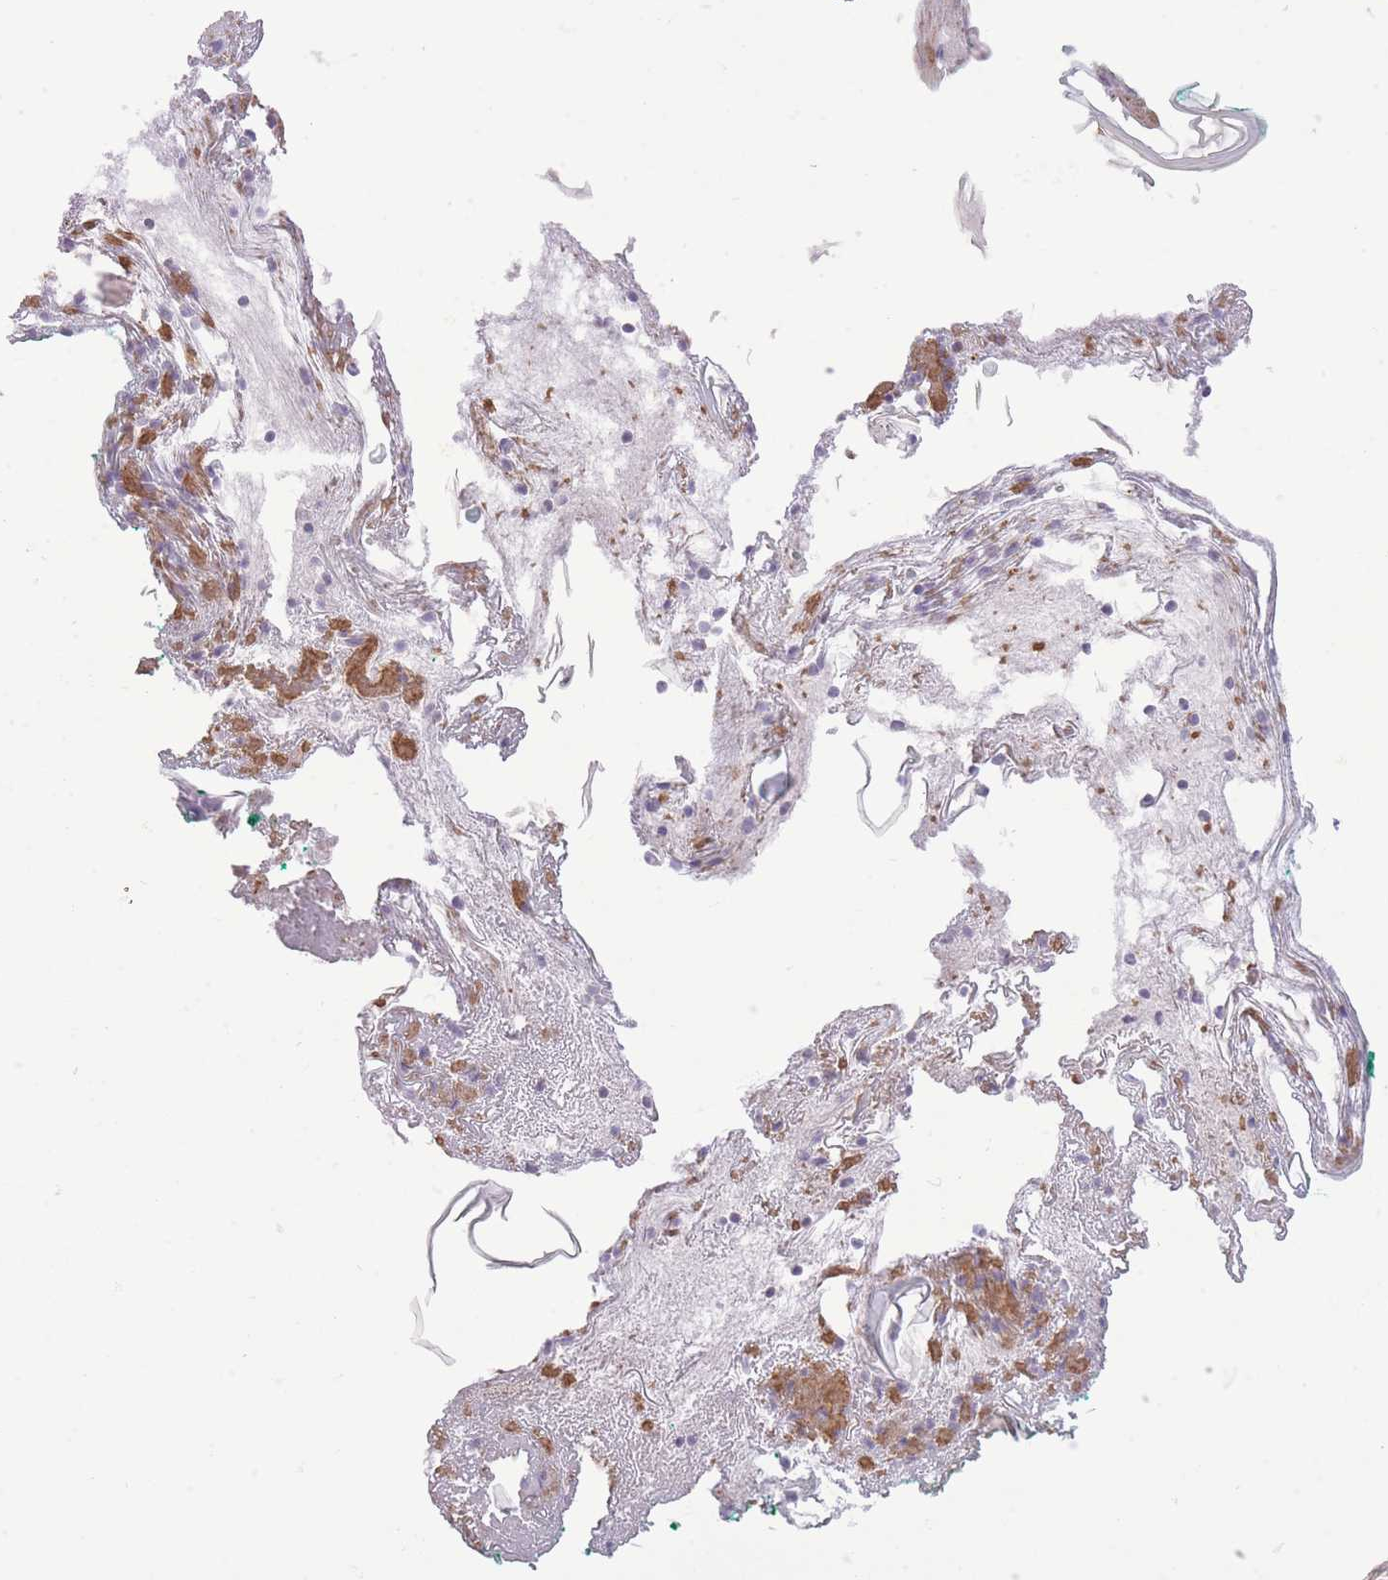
{"staining": {"intensity": "weak", "quantity": ">75%", "location": "cytoplasmic/membranous"}, "tissue": "skin", "cell_type": "Fibroblasts", "image_type": "normal", "snomed": [{"axis": "morphology", "description": "Normal tissue, NOS"}, {"axis": "morphology", "description": "Malignant melanoma, NOS"}, {"axis": "topography", "description": "Skin"}], "caption": "DAB immunohistochemical staining of benign human skin displays weak cytoplasmic/membranous protein staining in about >75% of fibroblasts.", "gene": "ZBED5", "patient": {"sex": "male", "age": 80}}